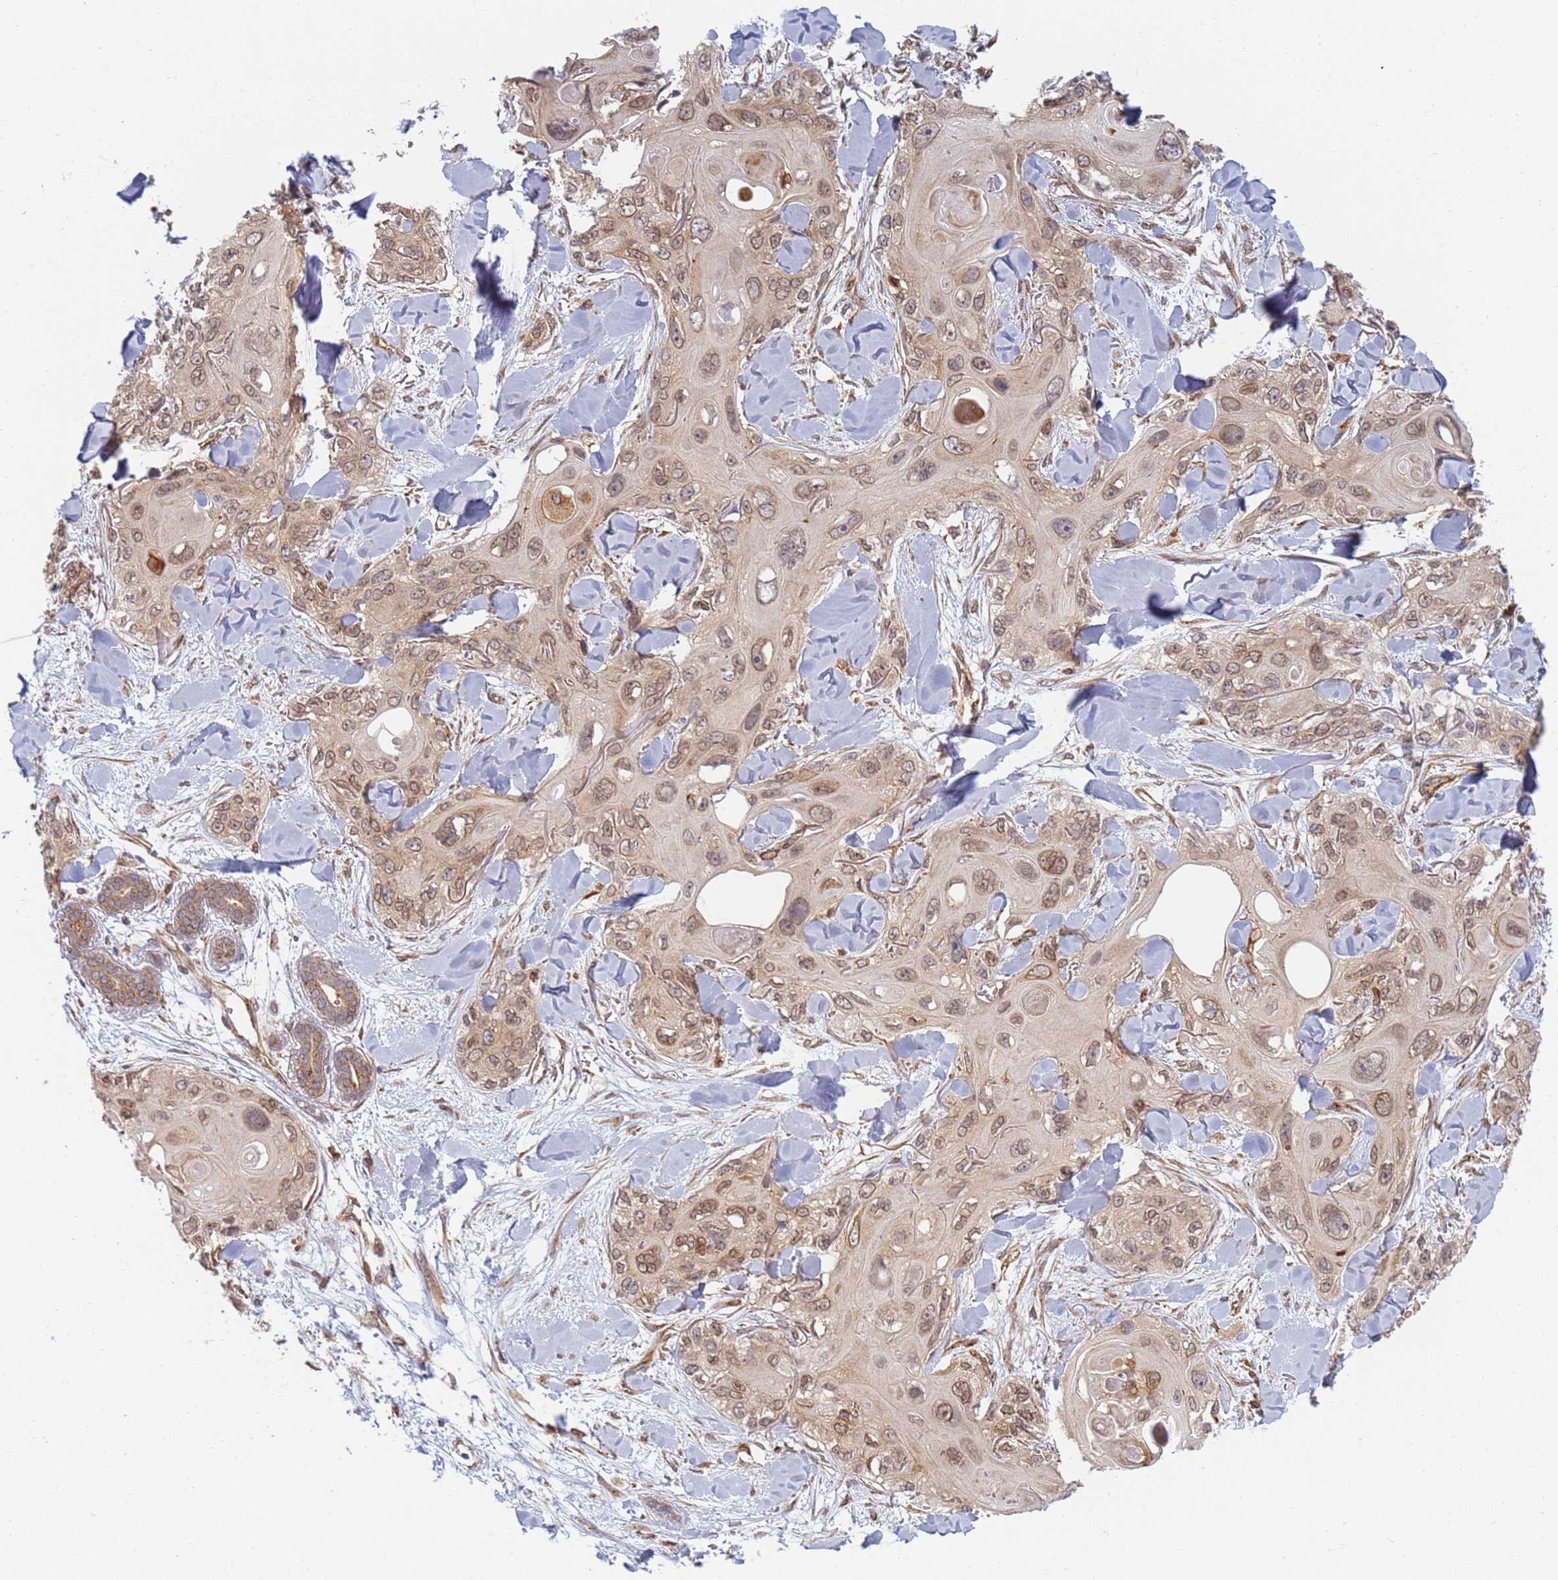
{"staining": {"intensity": "moderate", "quantity": ">75%", "location": "cytoplasmic/membranous,nuclear"}, "tissue": "skin cancer", "cell_type": "Tumor cells", "image_type": "cancer", "snomed": [{"axis": "morphology", "description": "Normal tissue, NOS"}, {"axis": "morphology", "description": "Squamous cell carcinoma, NOS"}, {"axis": "topography", "description": "Skin"}], "caption": "Skin squamous cell carcinoma was stained to show a protein in brown. There is medium levels of moderate cytoplasmic/membranous and nuclear expression in approximately >75% of tumor cells. Ihc stains the protein in brown and the nuclei are stained blue.", "gene": "CEP170", "patient": {"sex": "male", "age": 72}}